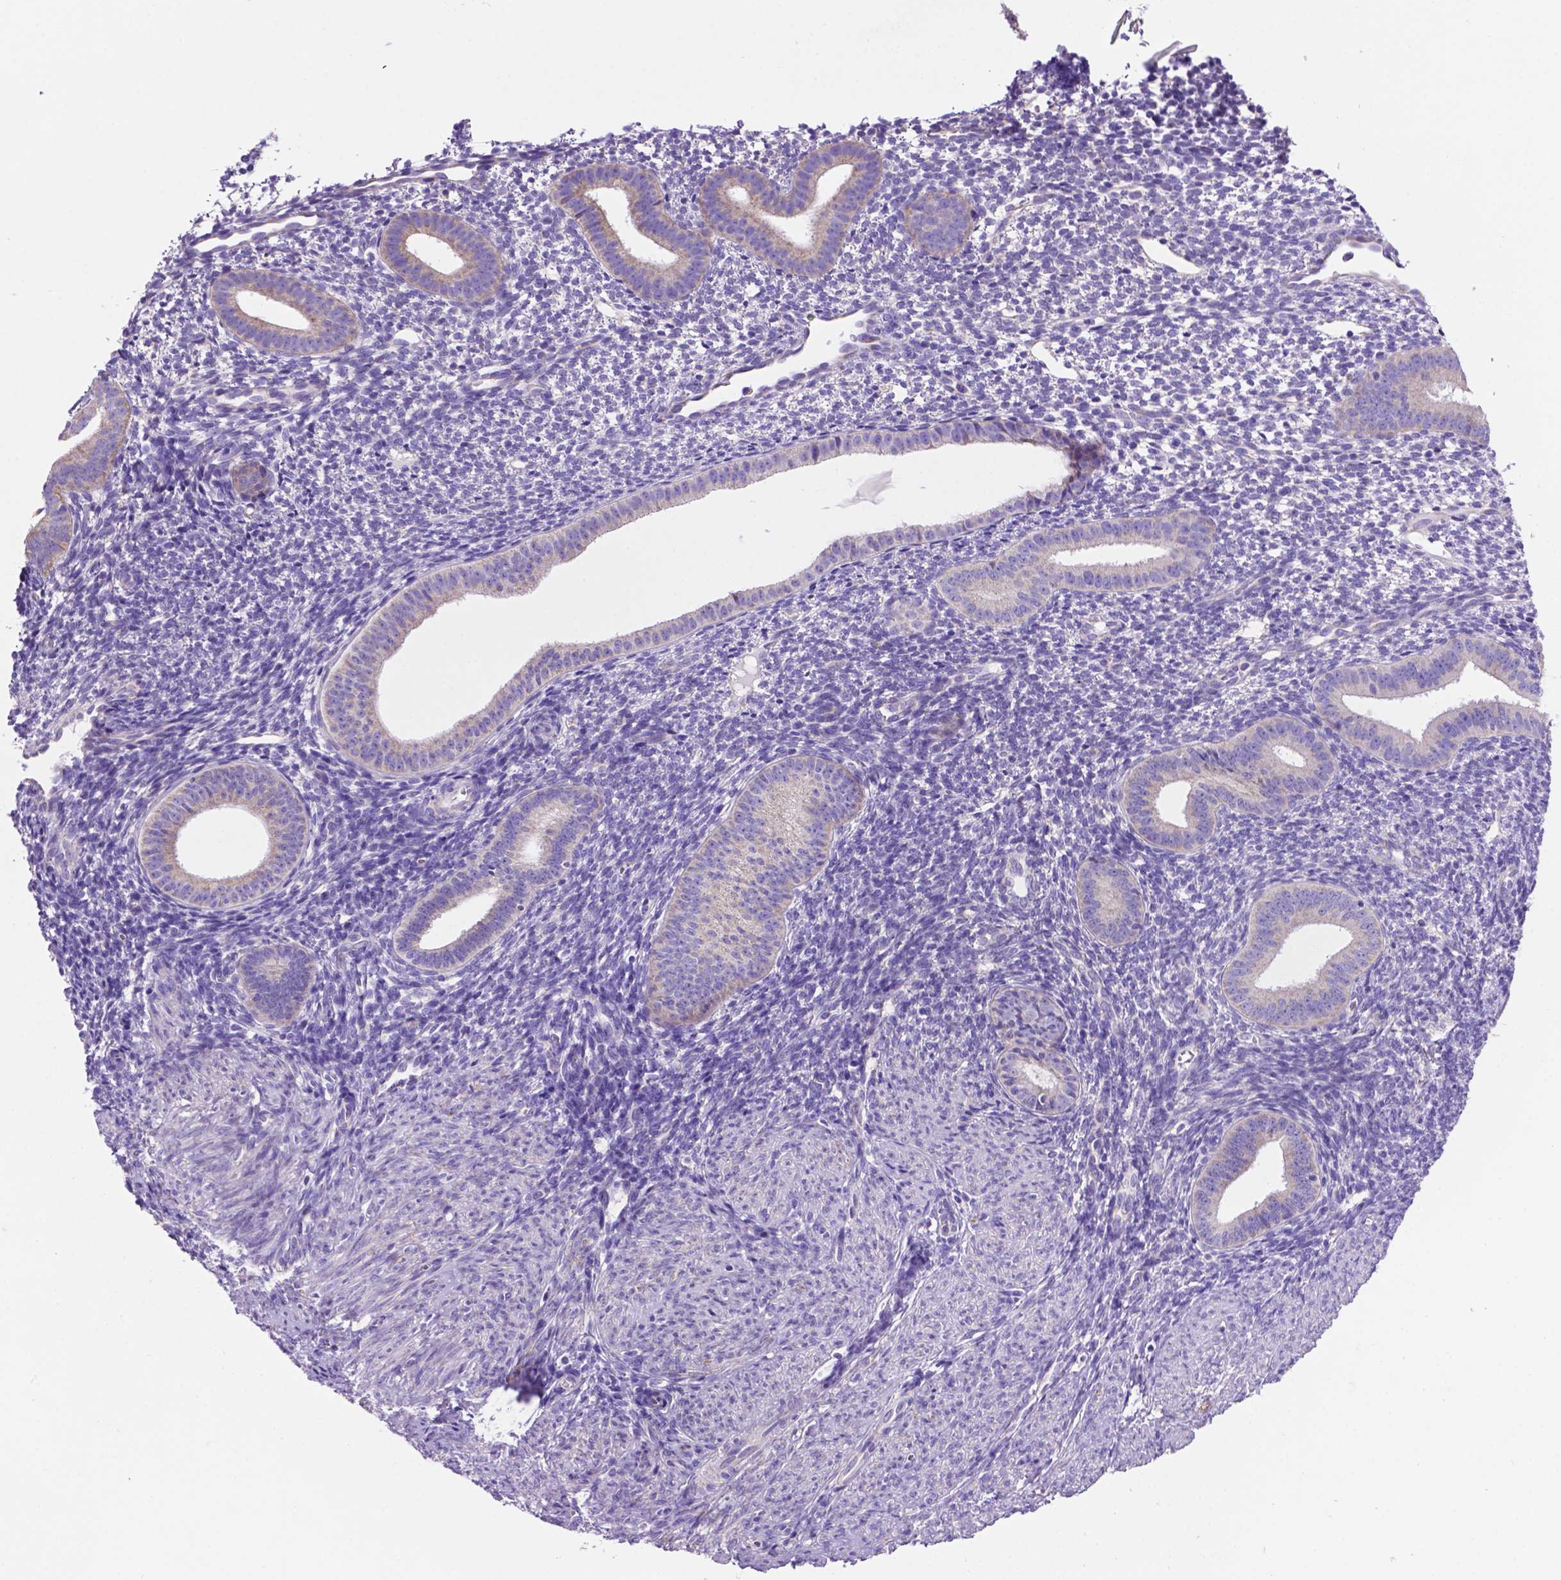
{"staining": {"intensity": "negative", "quantity": "none", "location": "none"}, "tissue": "endometrium", "cell_type": "Cells in endometrial stroma", "image_type": "normal", "snomed": [{"axis": "morphology", "description": "Normal tissue, NOS"}, {"axis": "topography", "description": "Endometrium"}], "caption": "Immunohistochemical staining of normal endometrium demonstrates no significant positivity in cells in endometrial stroma. The staining is performed using DAB brown chromogen with nuclei counter-stained in using hematoxylin.", "gene": "TMEM121B", "patient": {"sex": "female", "age": 40}}